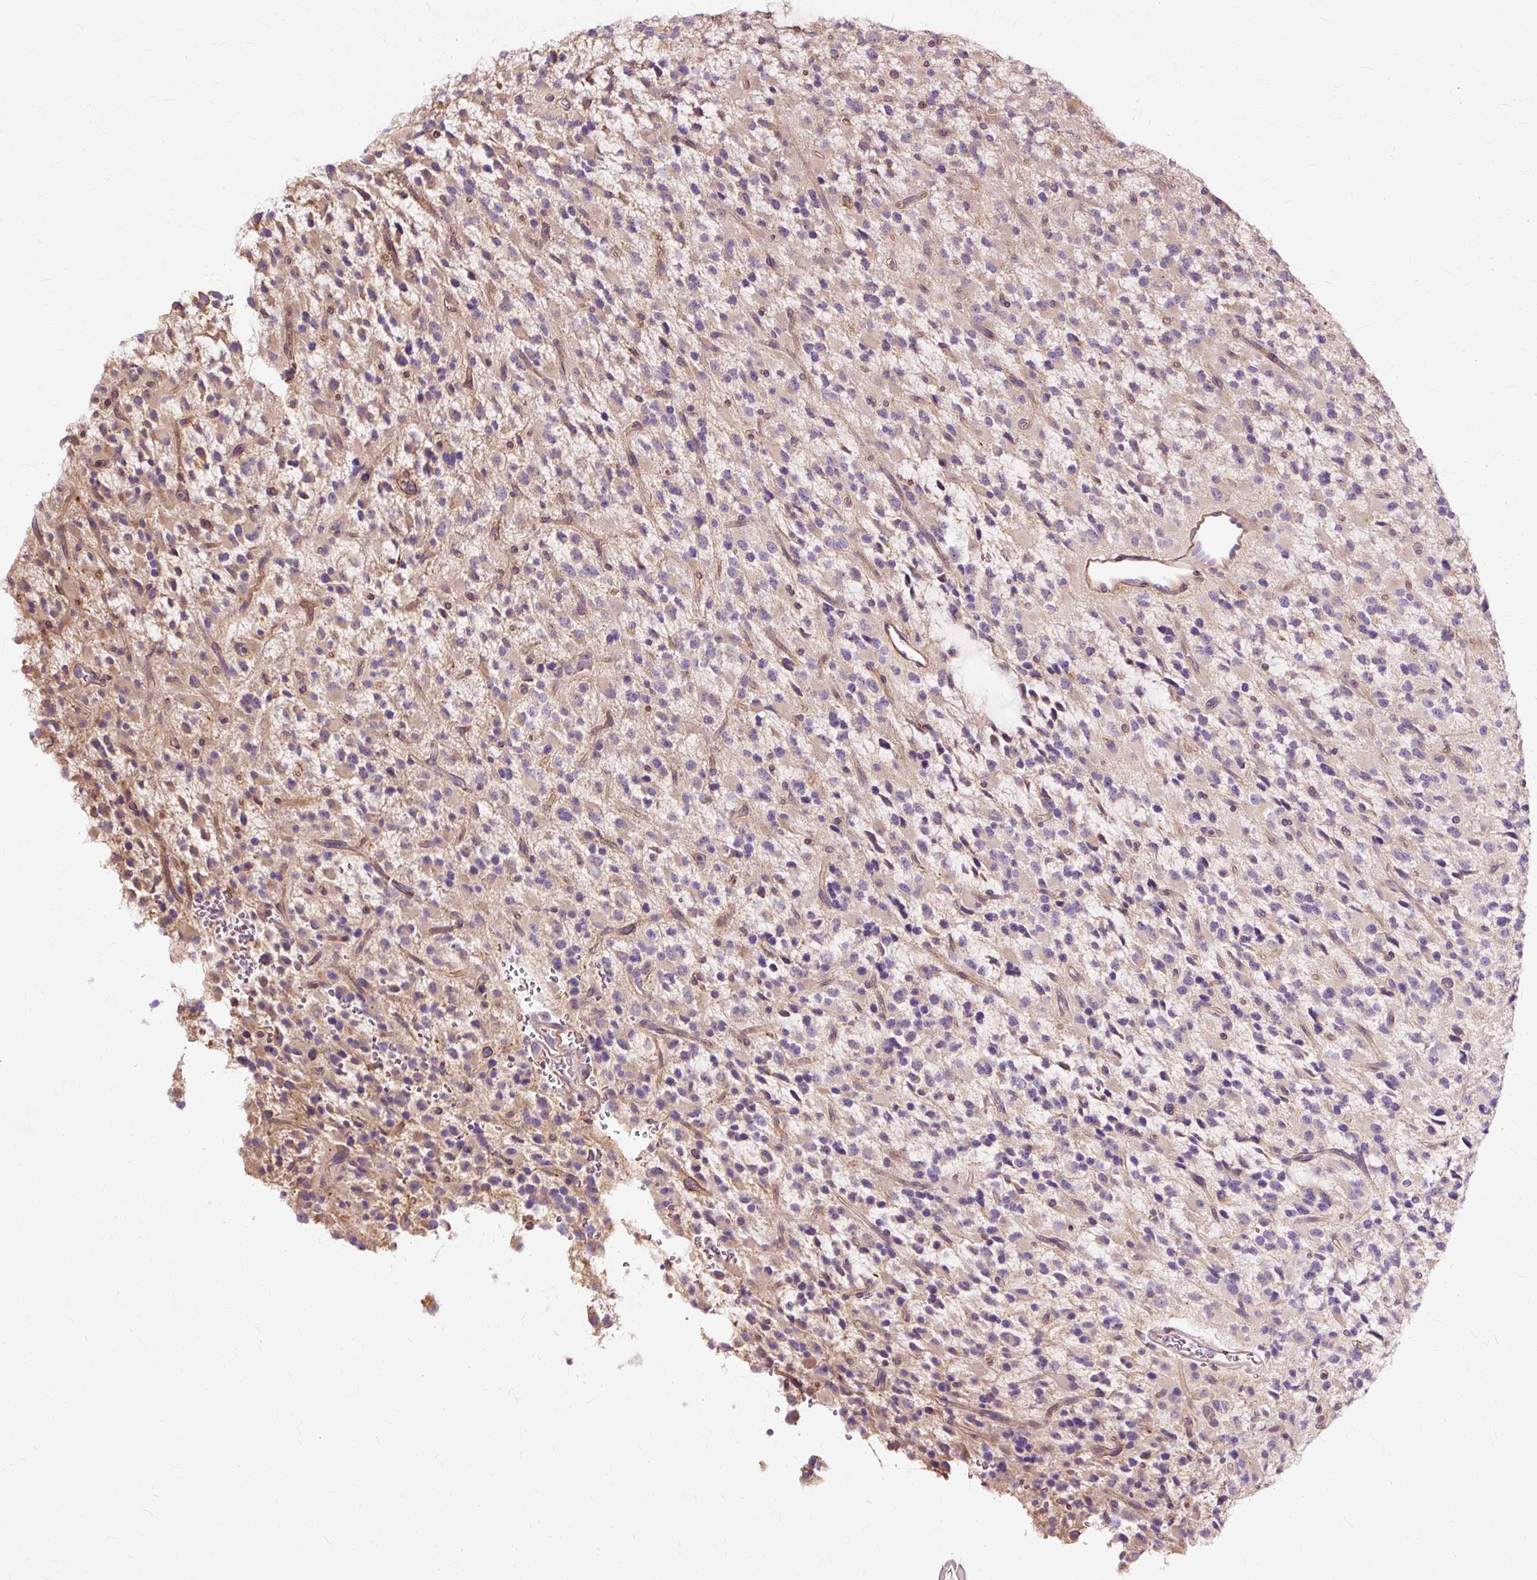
{"staining": {"intensity": "negative", "quantity": "none", "location": "none"}, "tissue": "glioma", "cell_type": "Tumor cells", "image_type": "cancer", "snomed": [{"axis": "morphology", "description": "Glioma, malignant, High grade"}, {"axis": "topography", "description": "Brain"}], "caption": "DAB immunohistochemical staining of glioma displays no significant staining in tumor cells.", "gene": "TSPAN8", "patient": {"sex": "male", "age": 34}}